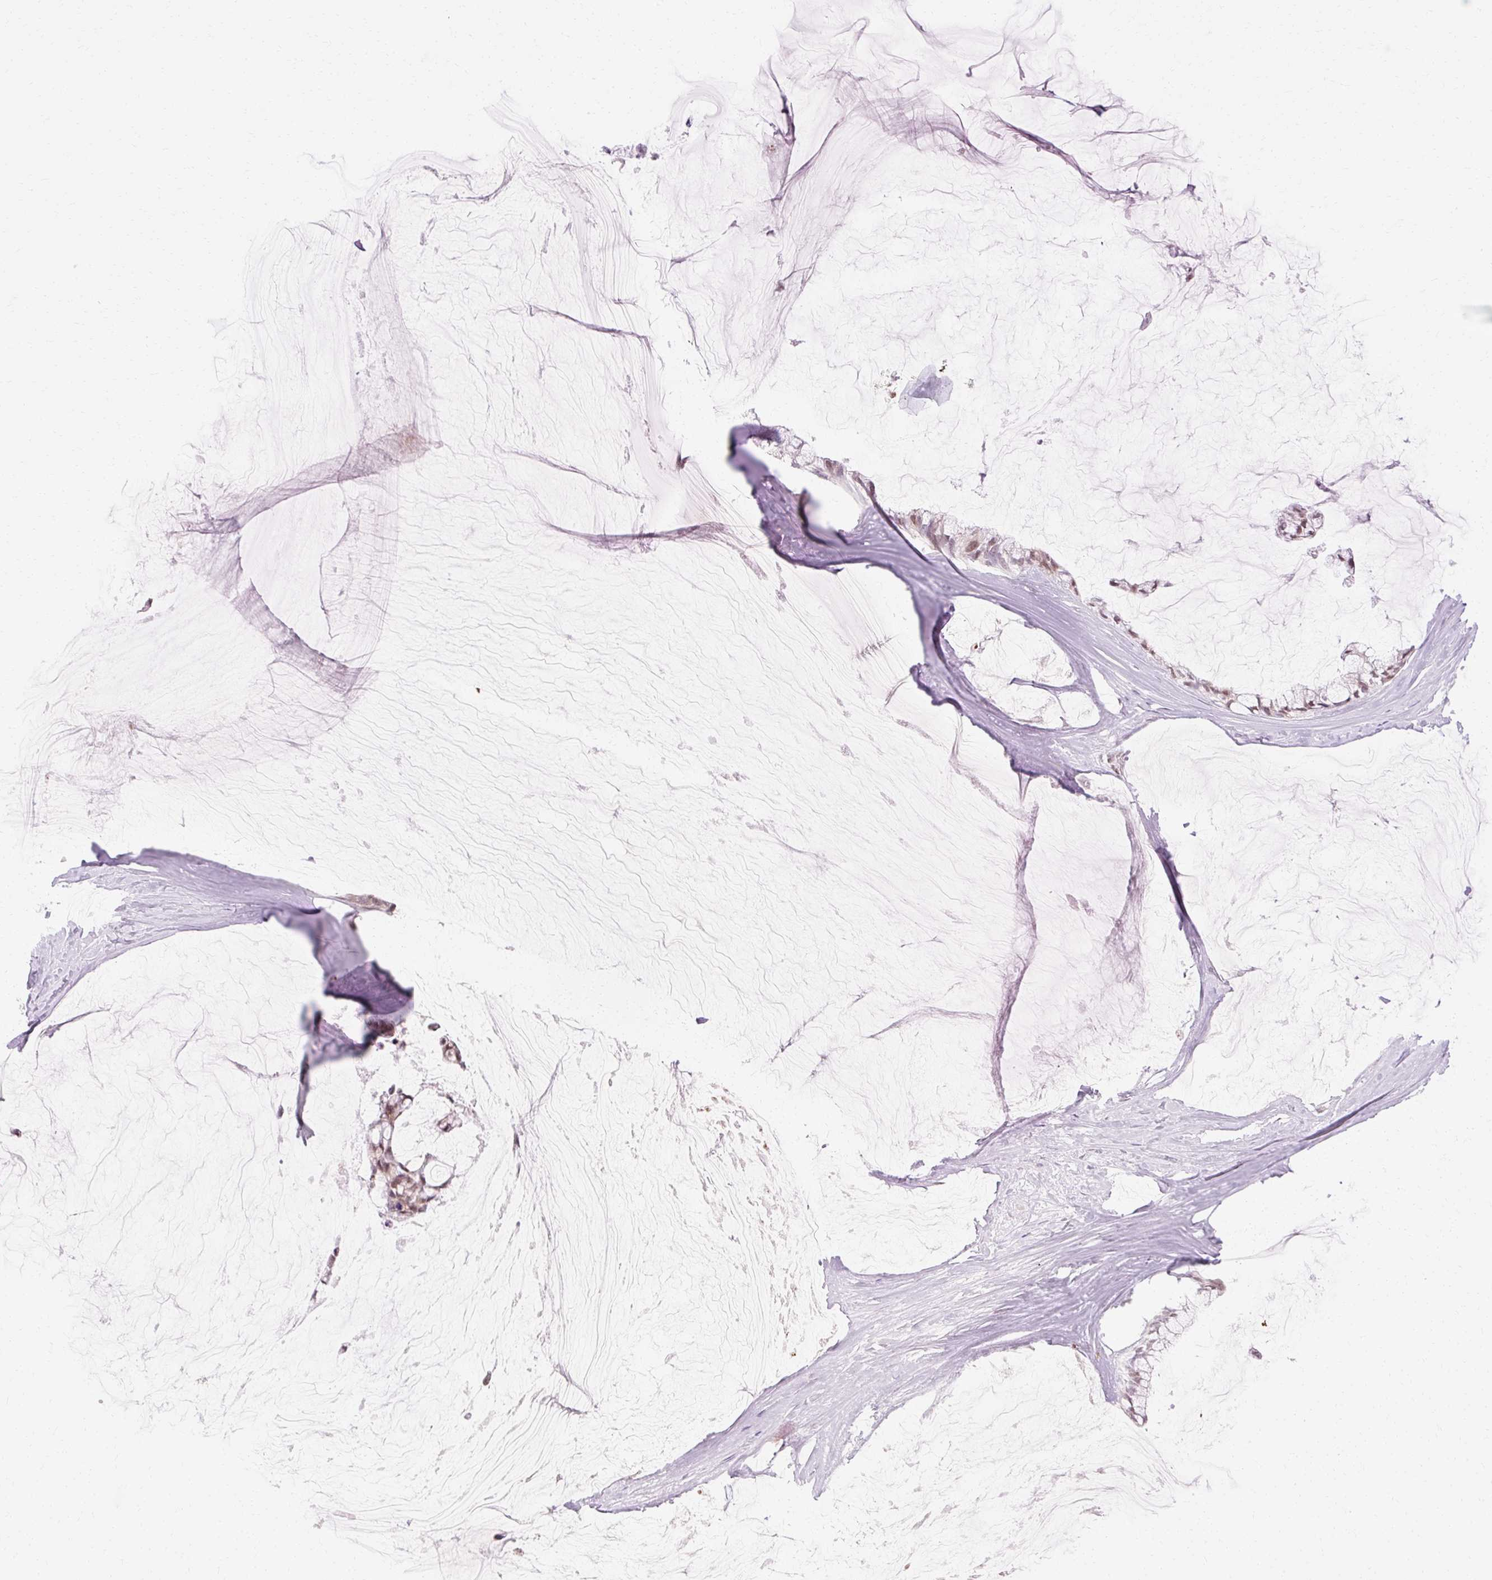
{"staining": {"intensity": "weak", "quantity": "25%-75%", "location": "nuclear"}, "tissue": "ovarian cancer", "cell_type": "Tumor cells", "image_type": "cancer", "snomed": [{"axis": "morphology", "description": "Cystadenocarcinoma, mucinous, NOS"}, {"axis": "topography", "description": "Ovary"}], "caption": "A histopathology image of human ovarian cancer (mucinous cystadenocarcinoma) stained for a protein shows weak nuclear brown staining in tumor cells. (DAB (3,3'-diaminobenzidine) IHC with brightfield microscopy, high magnification).", "gene": "C3orf49", "patient": {"sex": "female", "age": 39}}